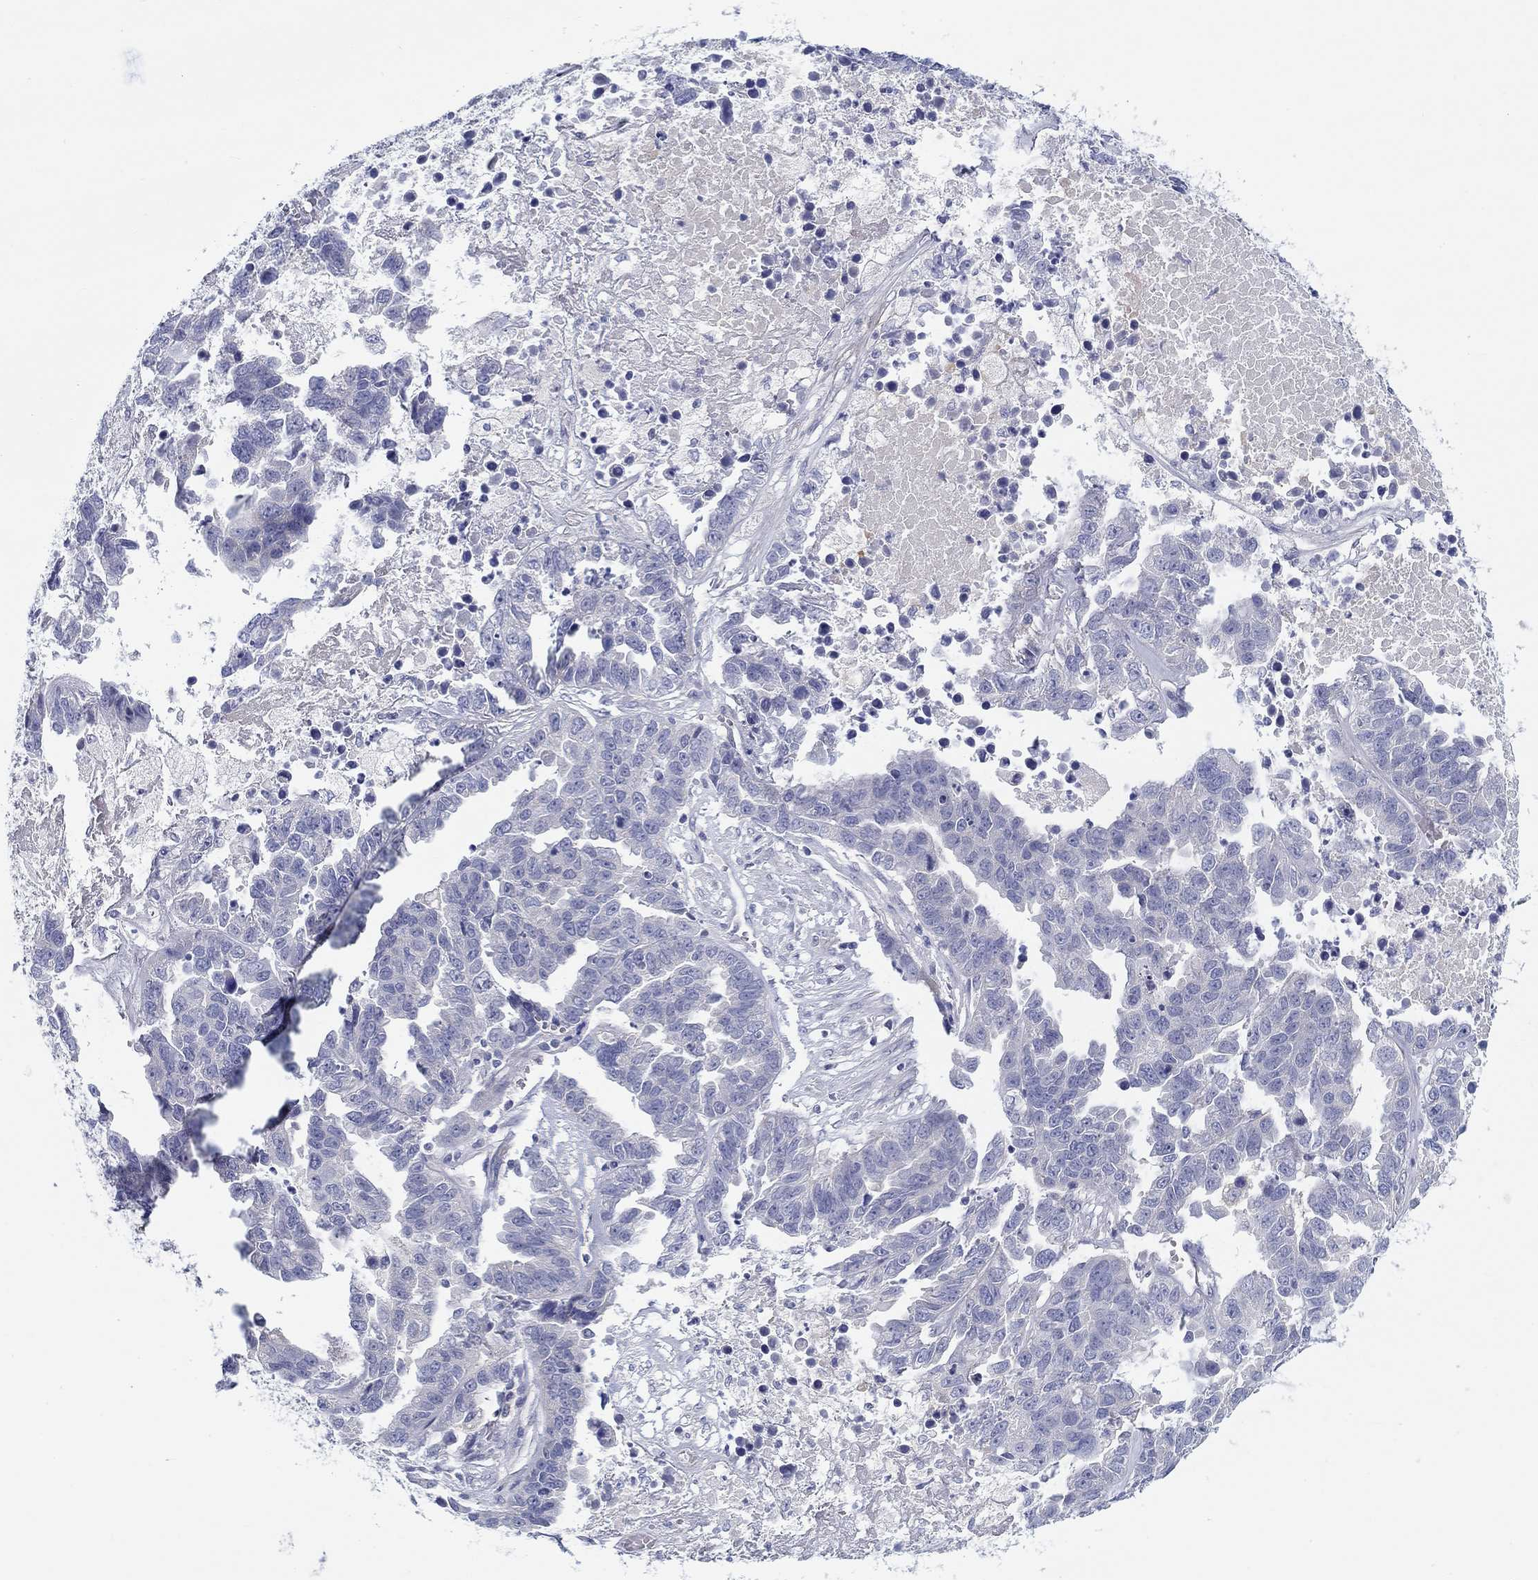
{"staining": {"intensity": "negative", "quantity": "none", "location": "none"}, "tissue": "ovarian cancer", "cell_type": "Tumor cells", "image_type": "cancer", "snomed": [{"axis": "morphology", "description": "Cystadenocarcinoma, serous, NOS"}, {"axis": "topography", "description": "Ovary"}], "caption": "An immunohistochemistry (IHC) micrograph of ovarian cancer is shown. There is no staining in tumor cells of ovarian cancer.", "gene": "HAPLN4", "patient": {"sex": "female", "age": 87}}